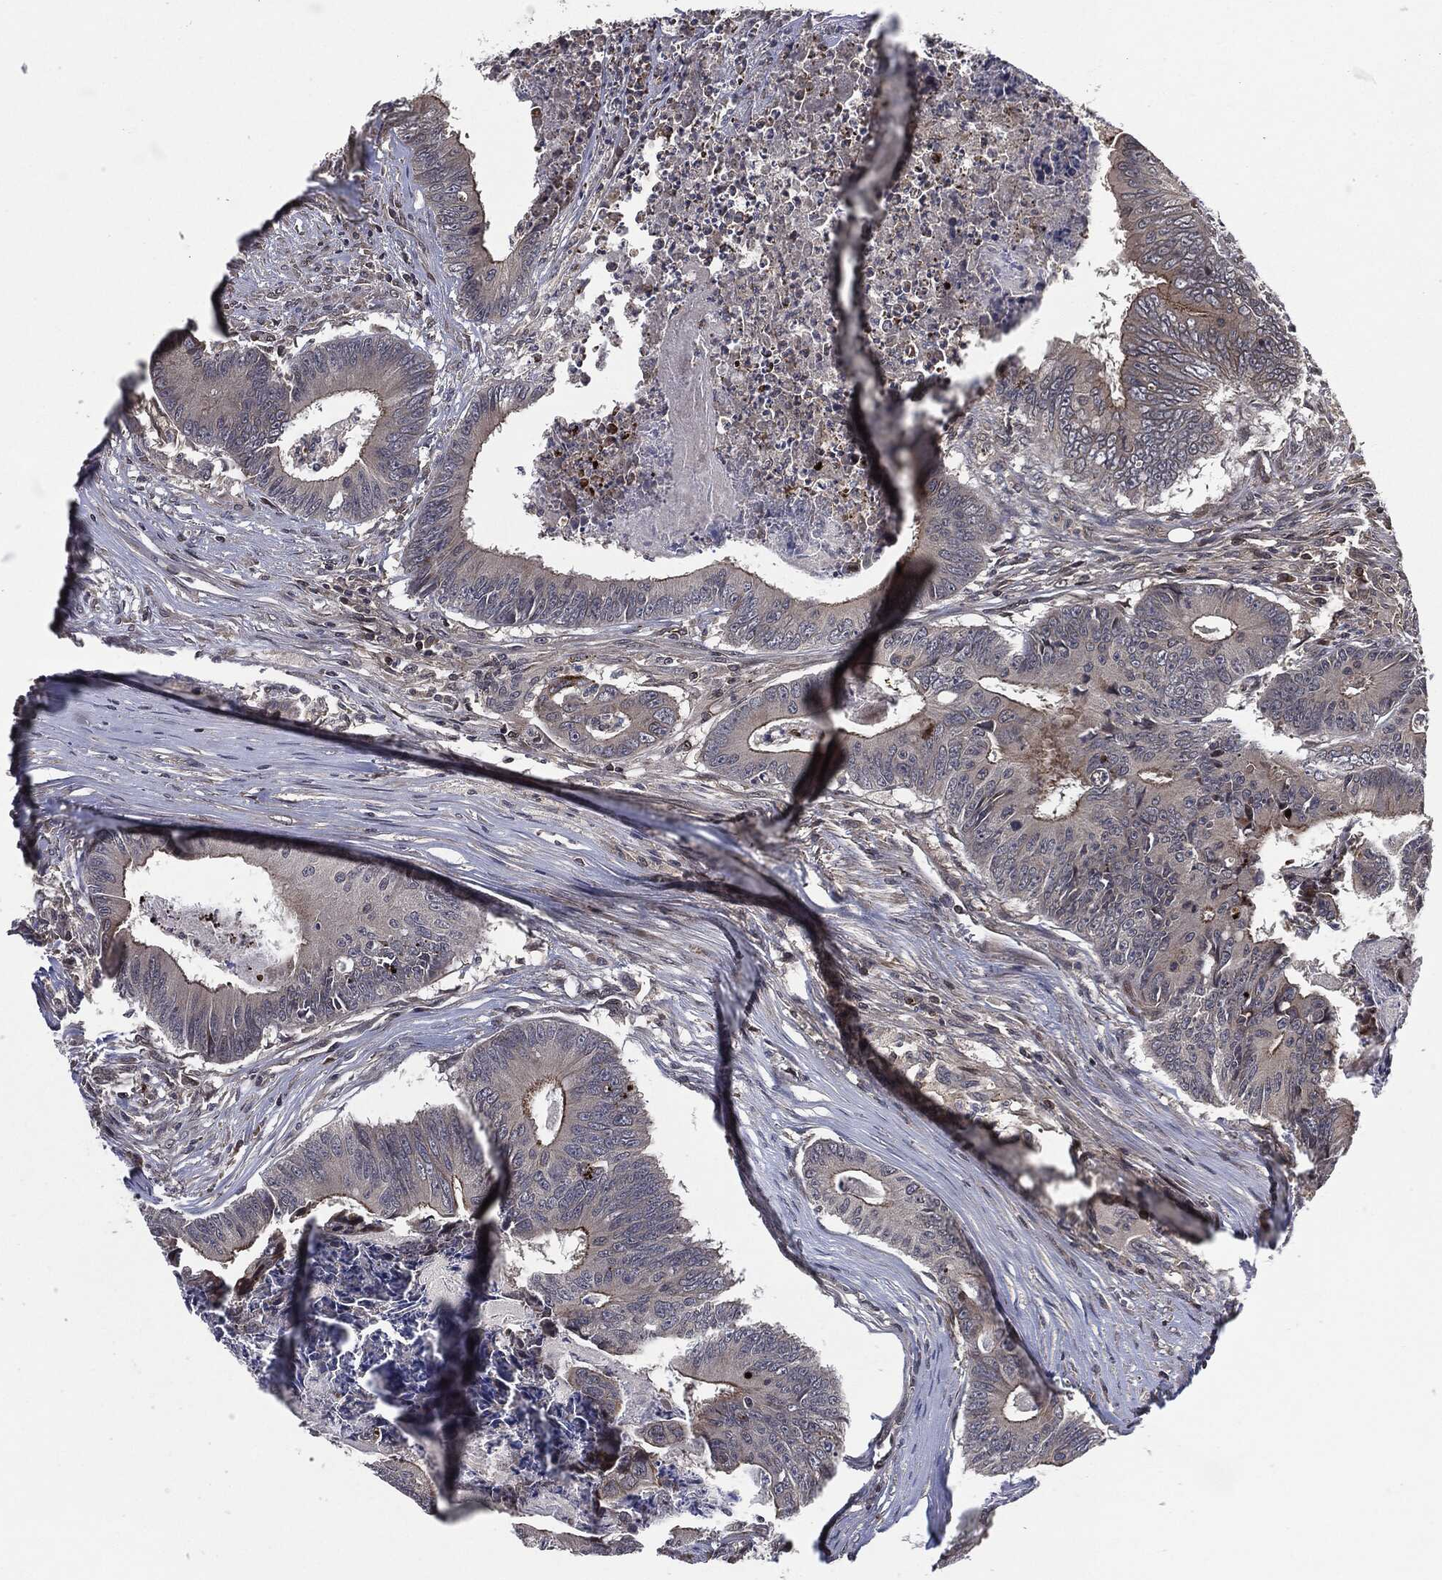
{"staining": {"intensity": "moderate", "quantity": "<25%", "location": "cytoplasmic/membranous"}, "tissue": "colorectal cancer", "cell_type": "Tumor cells", "image_type": "cancer", "snomed": [{"axis": "morphology", "description": "Adenocarcinoma, NOS"}, {"axis": "topography", "description": "Colon"}], "caption": "Colorectal cancer (adenocarcinoma) tissue reveals moderate cytoplasmic/membranous expression in approximately <25% of tumor cells", "gene": "UBR1", "patient": {"sex": "male", "age": 84}}